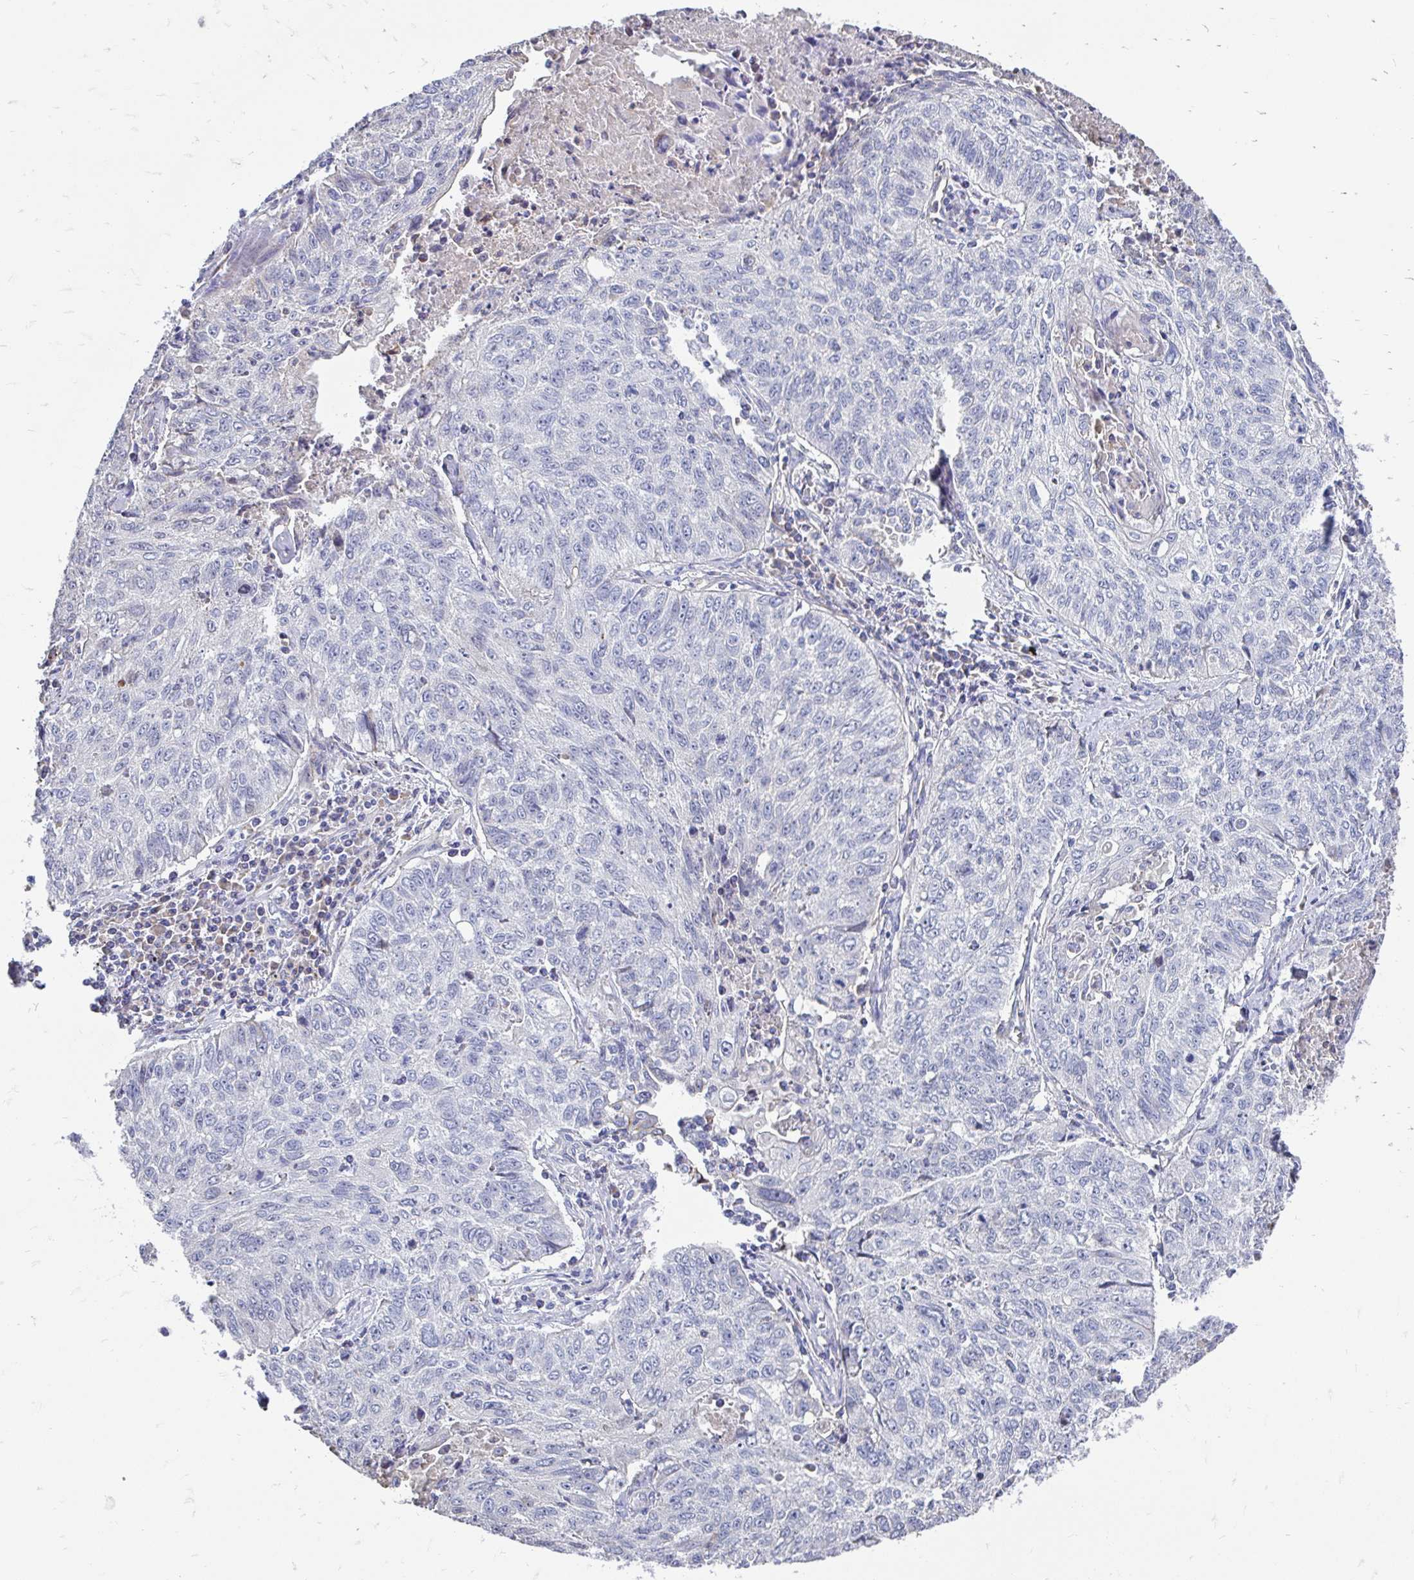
{"staining": {"intensity": "negative", "quantity": "none", "location": "none"}, "tissue": "lung cancer", "cell_type": "Tumor cells", "image_type": "cancer", "snomed": [{"axis": "morphology", "description": "Normal morphology"}, {"axis": "morphology", "description": "Aneuploidy"}, {"axis": "morphology", "description": "Squamous cell carcinoma, NOS"}, {"axis": "topography", "description": "Lymph node"}, {"axis": "topography", "description": "Lung"}], "caption": "A high-resolution image shows IHC staining of lung cancer (aneuploidy), which exhibits no significant expression in tumor cells.", "gene": "CDKL1", "patient": {"sex": "female", "age": 76}}